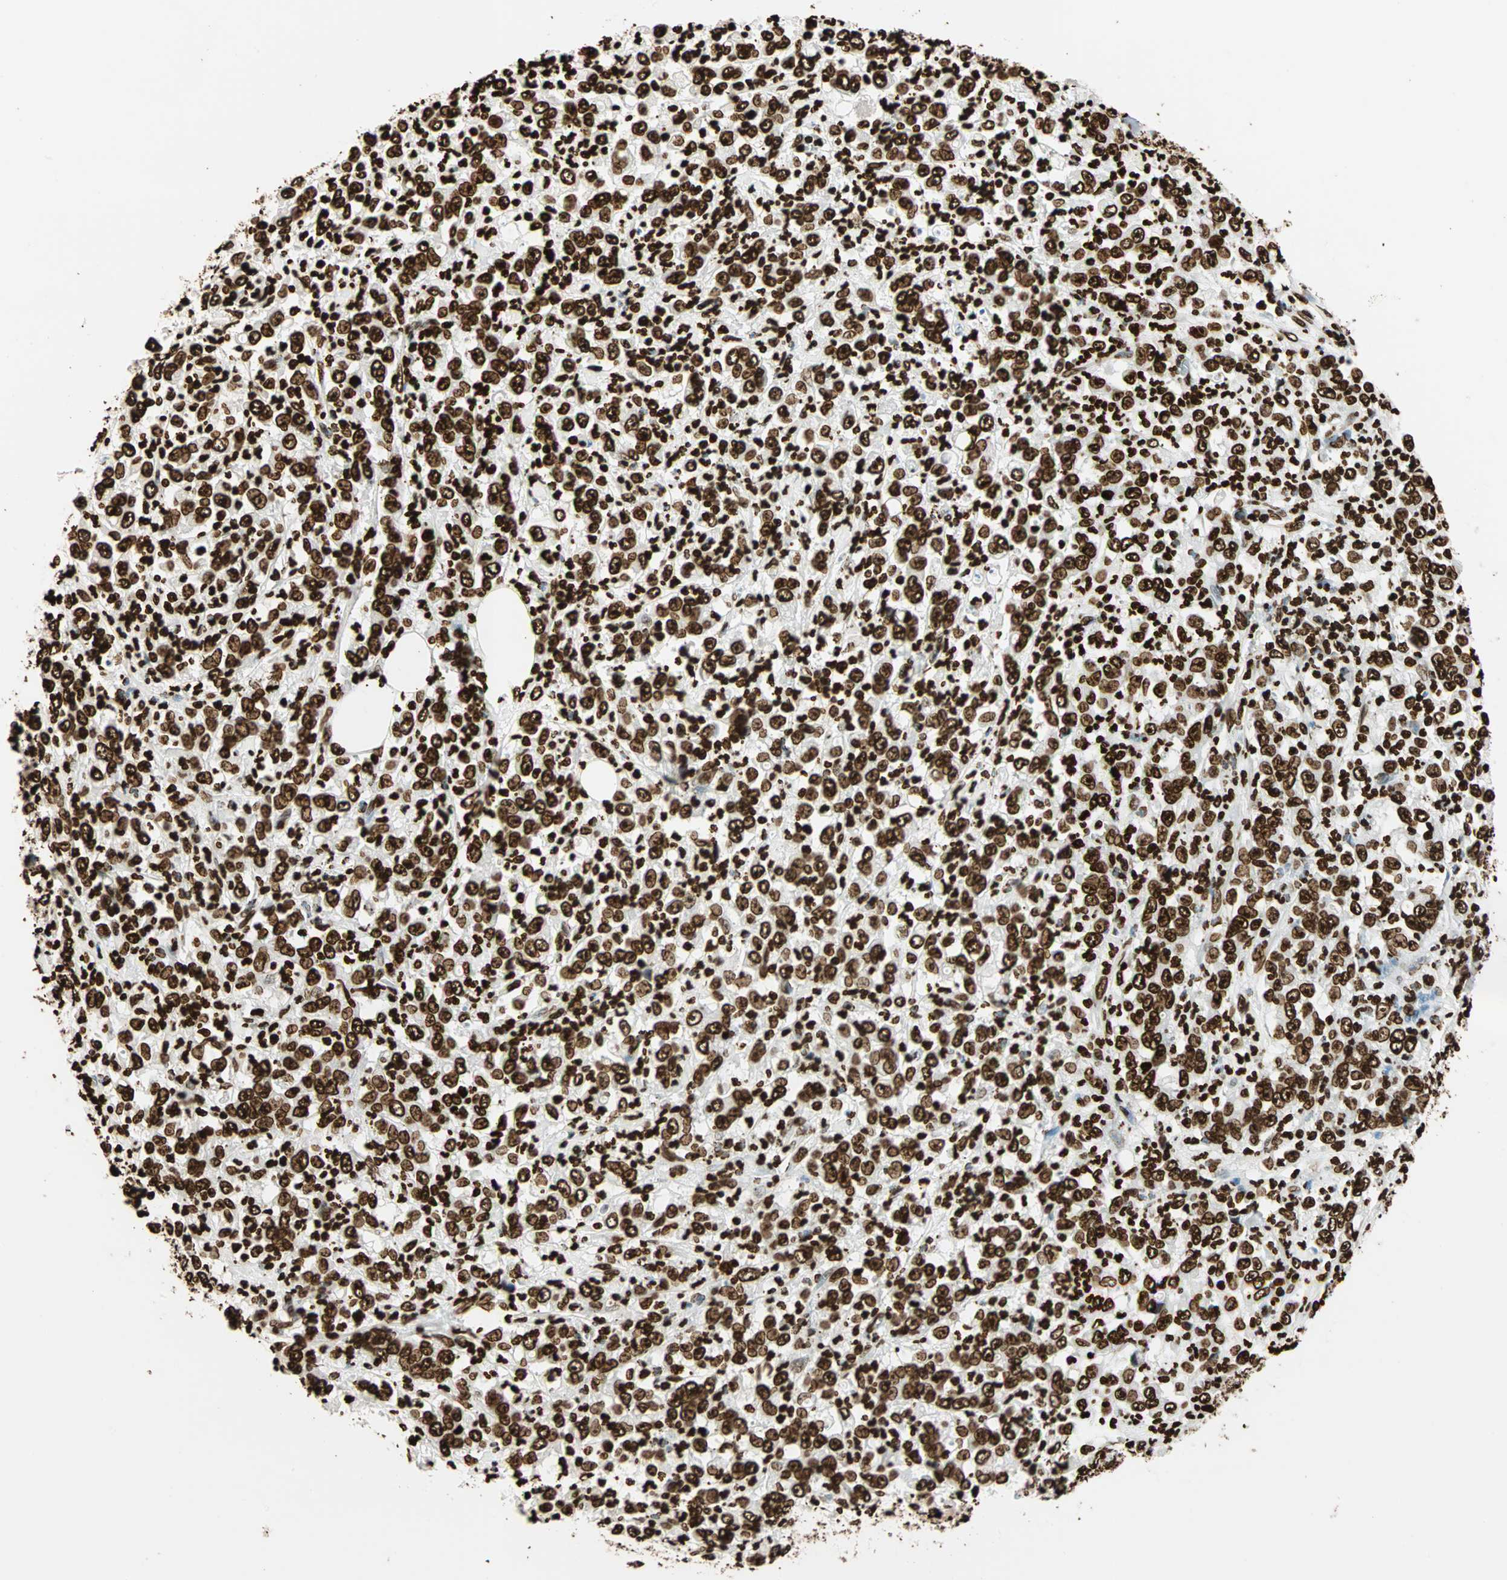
{"staining": {"intensity": "strong", "quantity": ">75%", "location": "nuclear"}, "tissue": "stomach cancer", "cell_type": "Tumor cells", "image_type": "cancer", "snomed": [{"axis": "morphology", "description": "Adenocarcinoma, NOS"}, {"axis": "topography", "description": "Stomach, lower"}], "caption": "DAB (3,3'-diaminobenzidine) immunohistochemical staining of human stomach adenocarcinoma exhibits strong nuclear protein positivity in approximately >75% of tumor cells. (IHC, brightfield microscopy, high magnification).", "gene": "GLI2", "patient": {"sex": "female", "age": 71}}